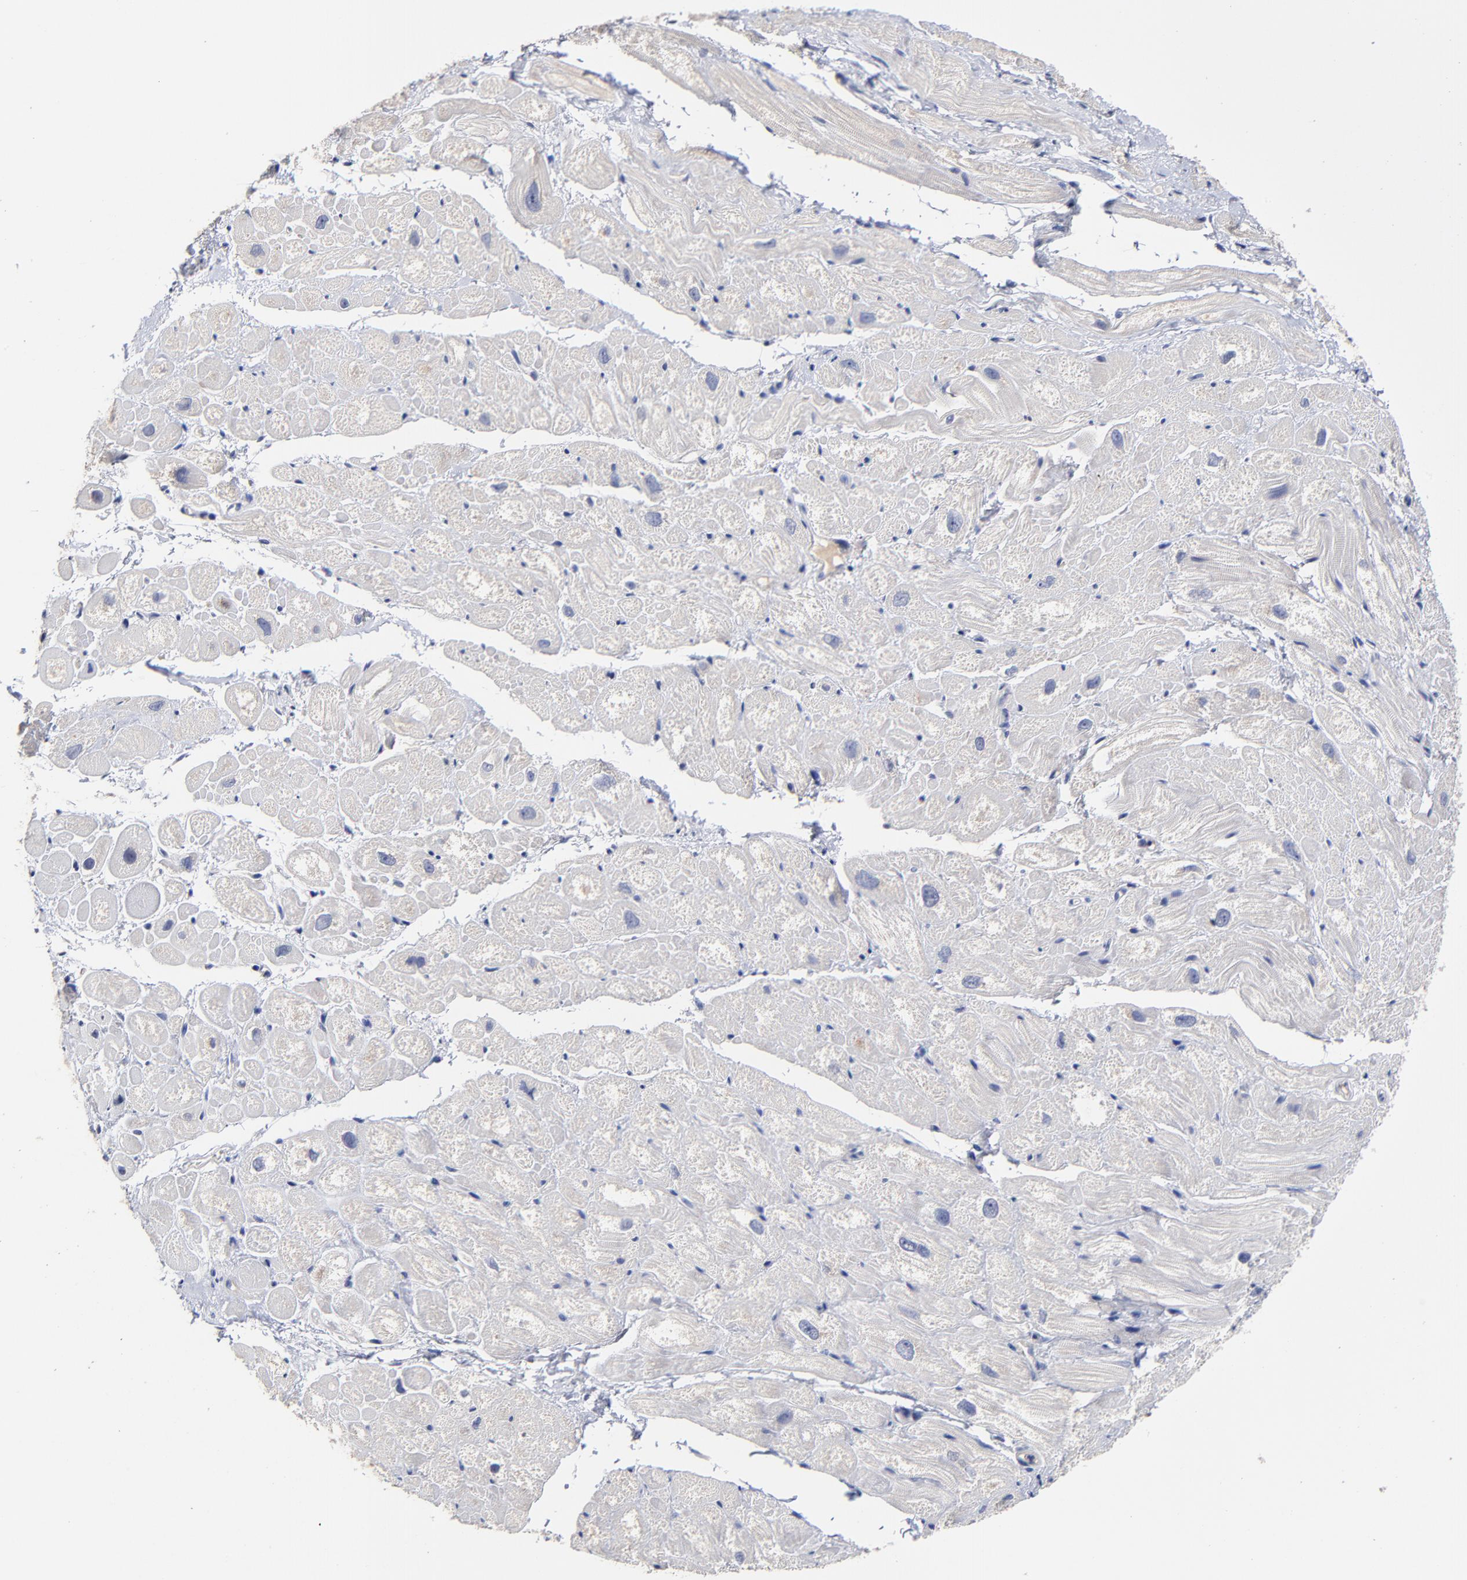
{"staining": {"intensity": "negative", "quantity": "none", "location": "none"}, "tissue": "heart muscle", "cell_type": "Cardiomyocytes", "image_type": "normal", "snomed": [{"axis": "morphology", "description": "Normal tissue, NOS"}, {"axis": "topography", "description": "Heart"}], "caption": "The photomicrograph reveals no staining of cardiomyocytes in unremarkable heart muscle.", "gene": "TRAT1", "patient": {"sex": "male", "age": 49}}